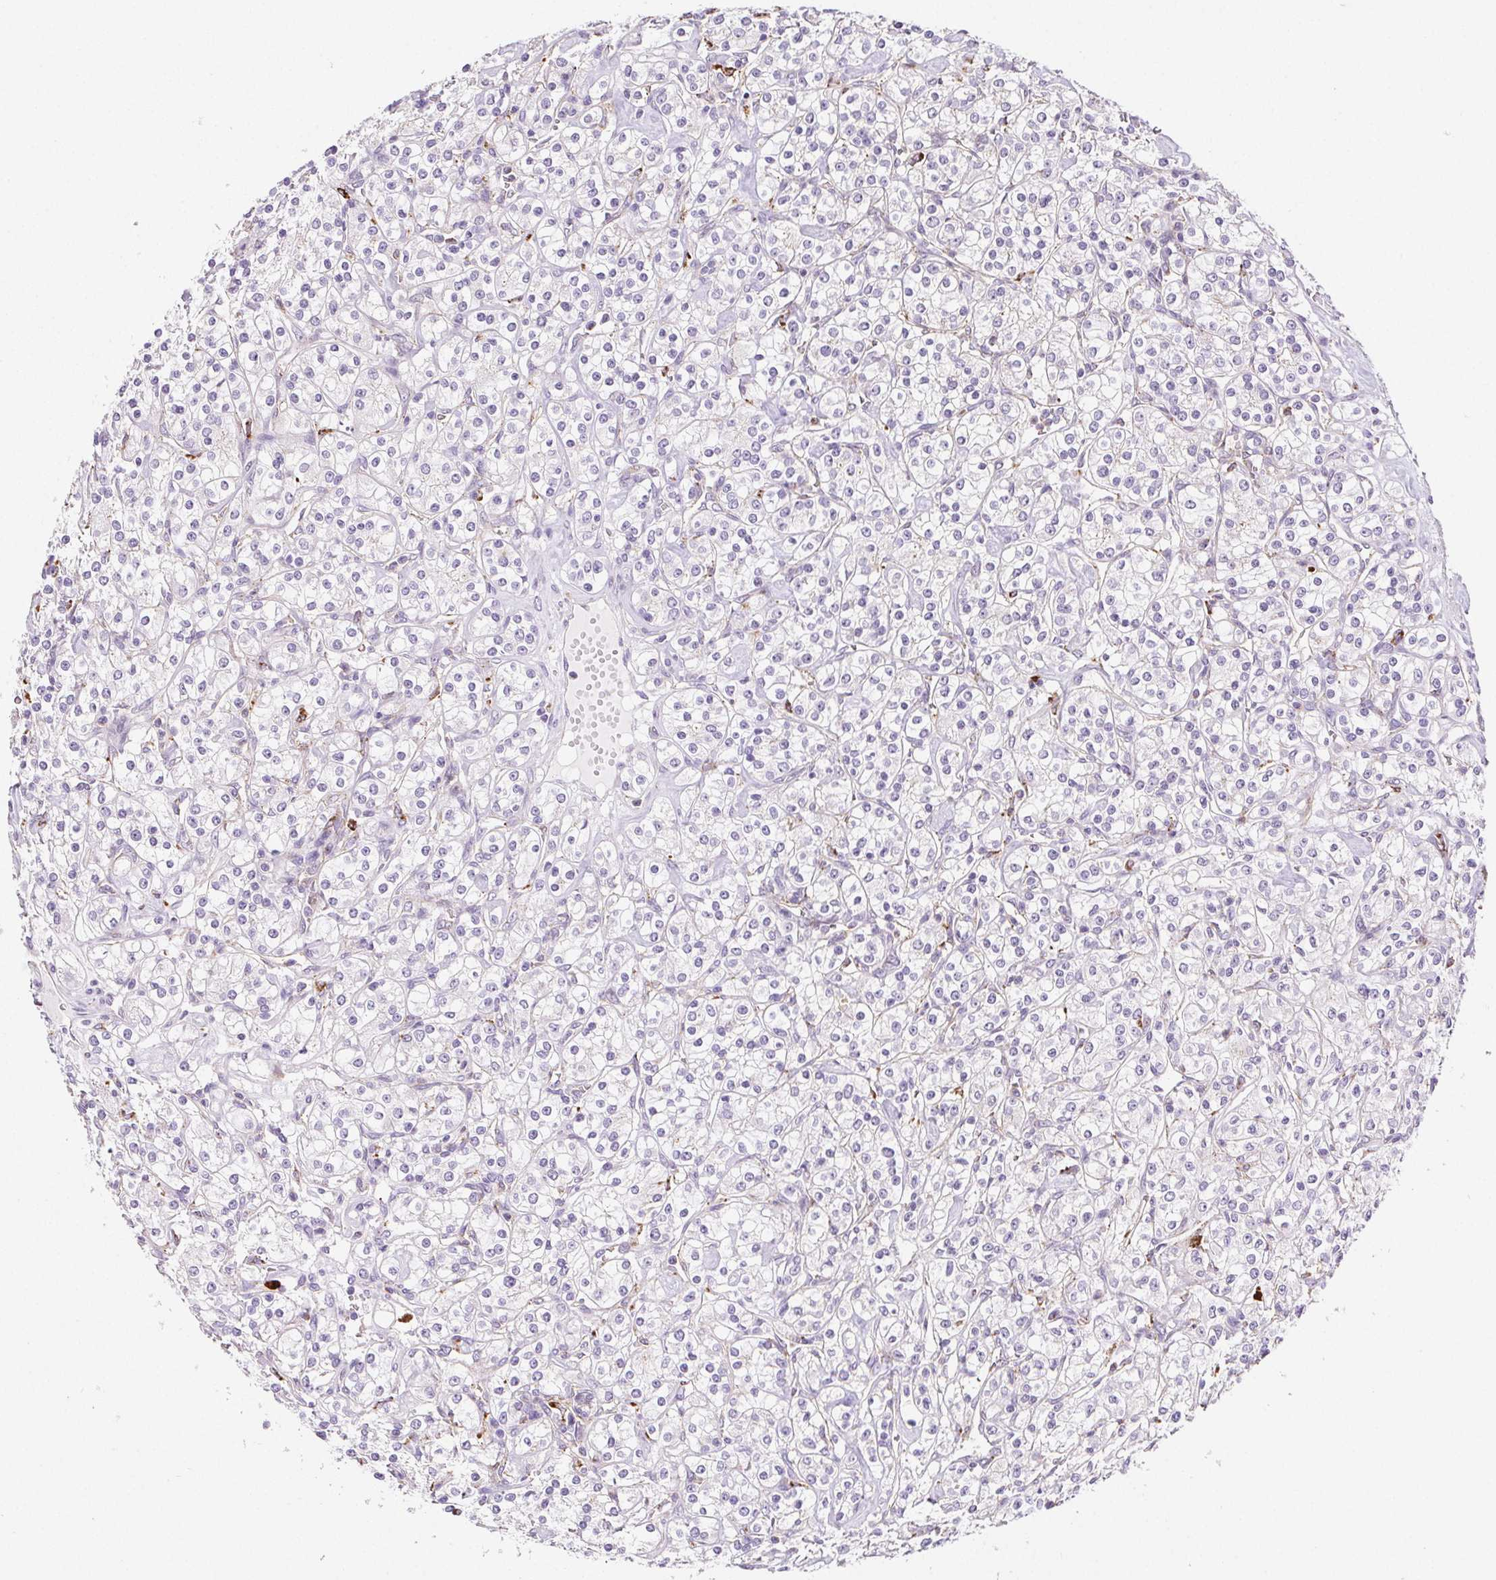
{"staining": {"intensity": "negative", "quantity": "none", "location": "none"}, "tissue": "renal cancer", "cell_type": "Tumor cells", "image_type": "cancer", "snomed": [{"axis": "morphology", "description": "Adenocarcinoma, NOS"}, {"axis": "topography", "description": "Kidney"}], "caption": "This photomicrograph is of adenocarcinoma (renal) stained with immunohistochemistry (IHC) to label a protein in brown with the nuclei are counter-stained blue. There is no staining in tumor cells.", "gene": "LIPA", "patient": {"sex": "male", "age": 77}}